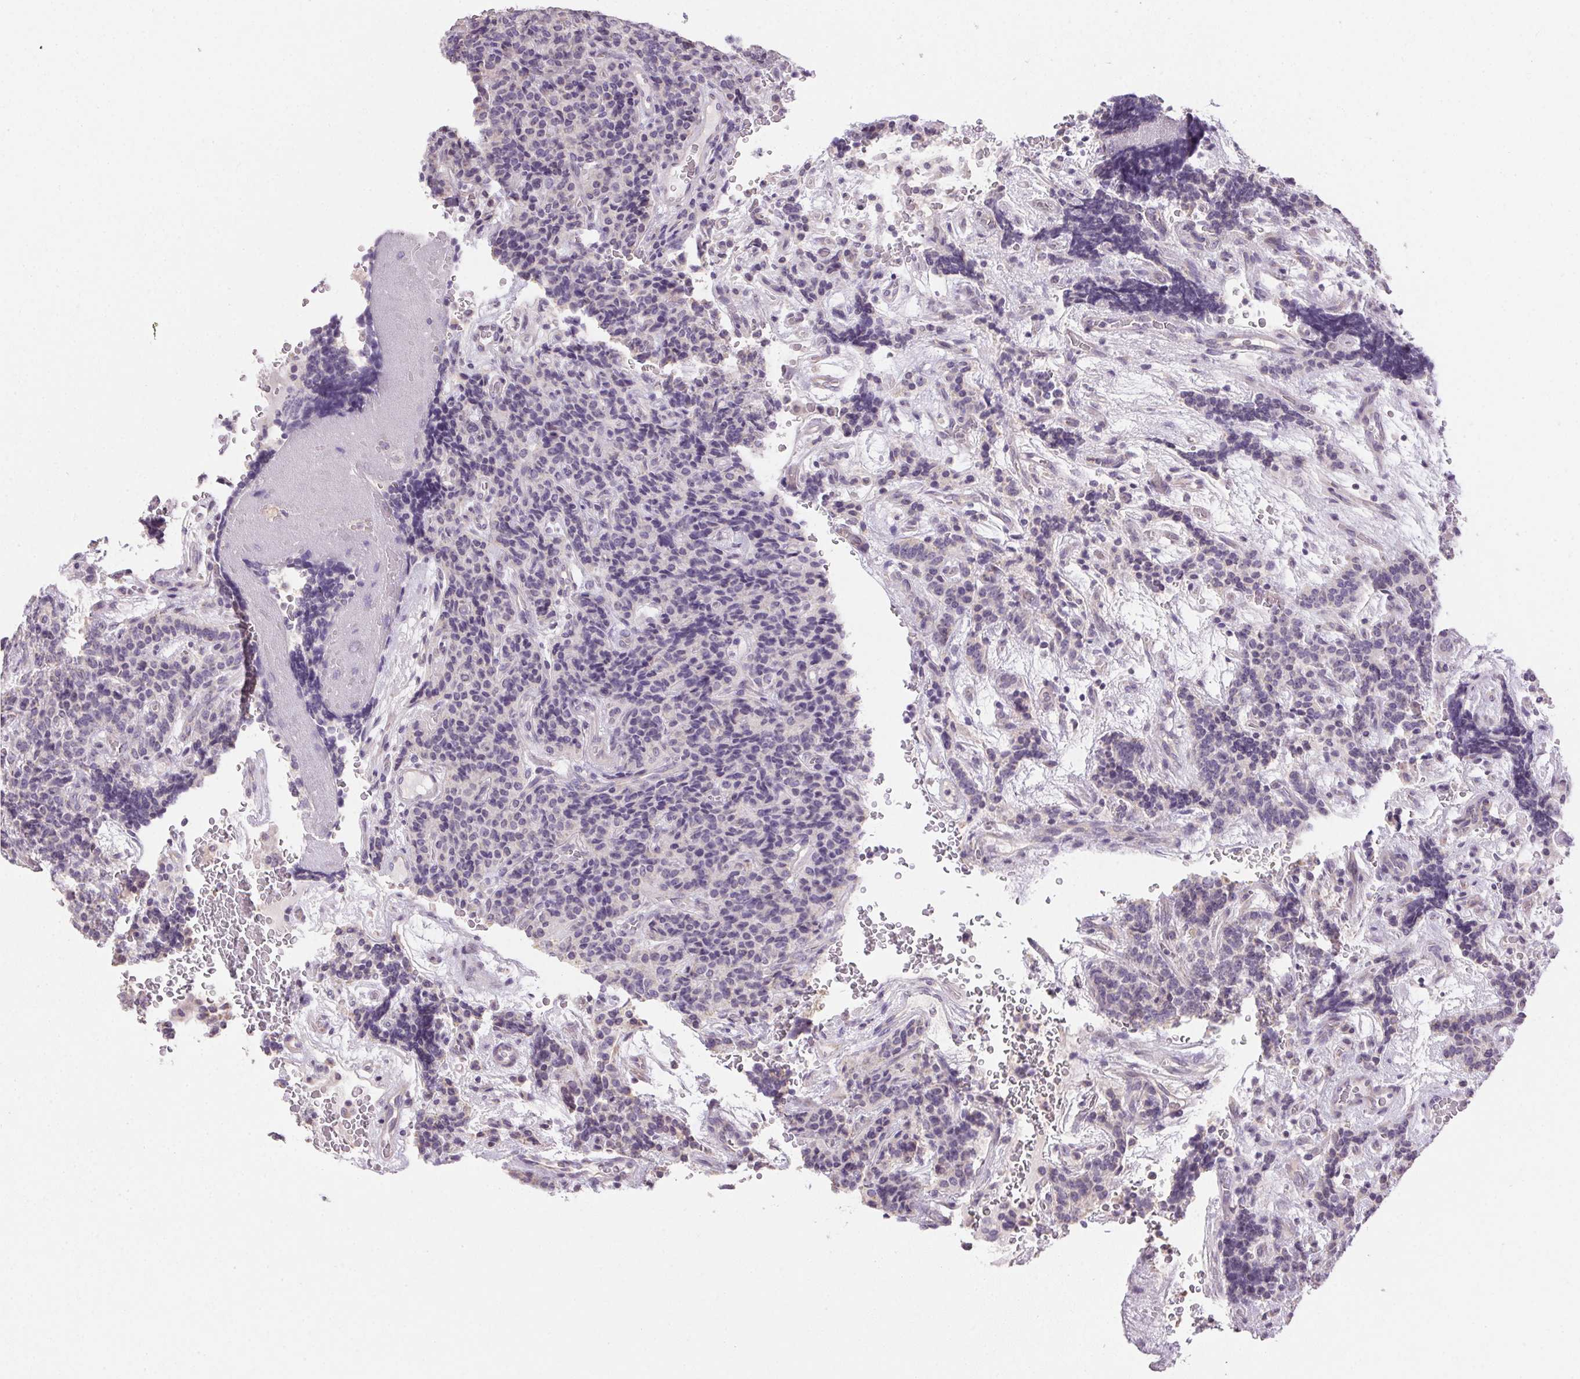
{"staining": {"intensity": "negative", "quantity": "none", "location": "none"}, "tissue": "carcinoid", "cell_type": "Tumor cells", "image_type": "cancer", "snomed": [{"axis": "morphology", "description": "Carcinoid, malignant, NOS"}, {"axis": "topography", "description": "Pancreas"}], "caption": "Malignant carcinoid stained for a protein using immunohistochemistry demonstrates no staining tumor cells.", "gene": "SPACA9", "patient": {"sex": "male", "age": 36}}